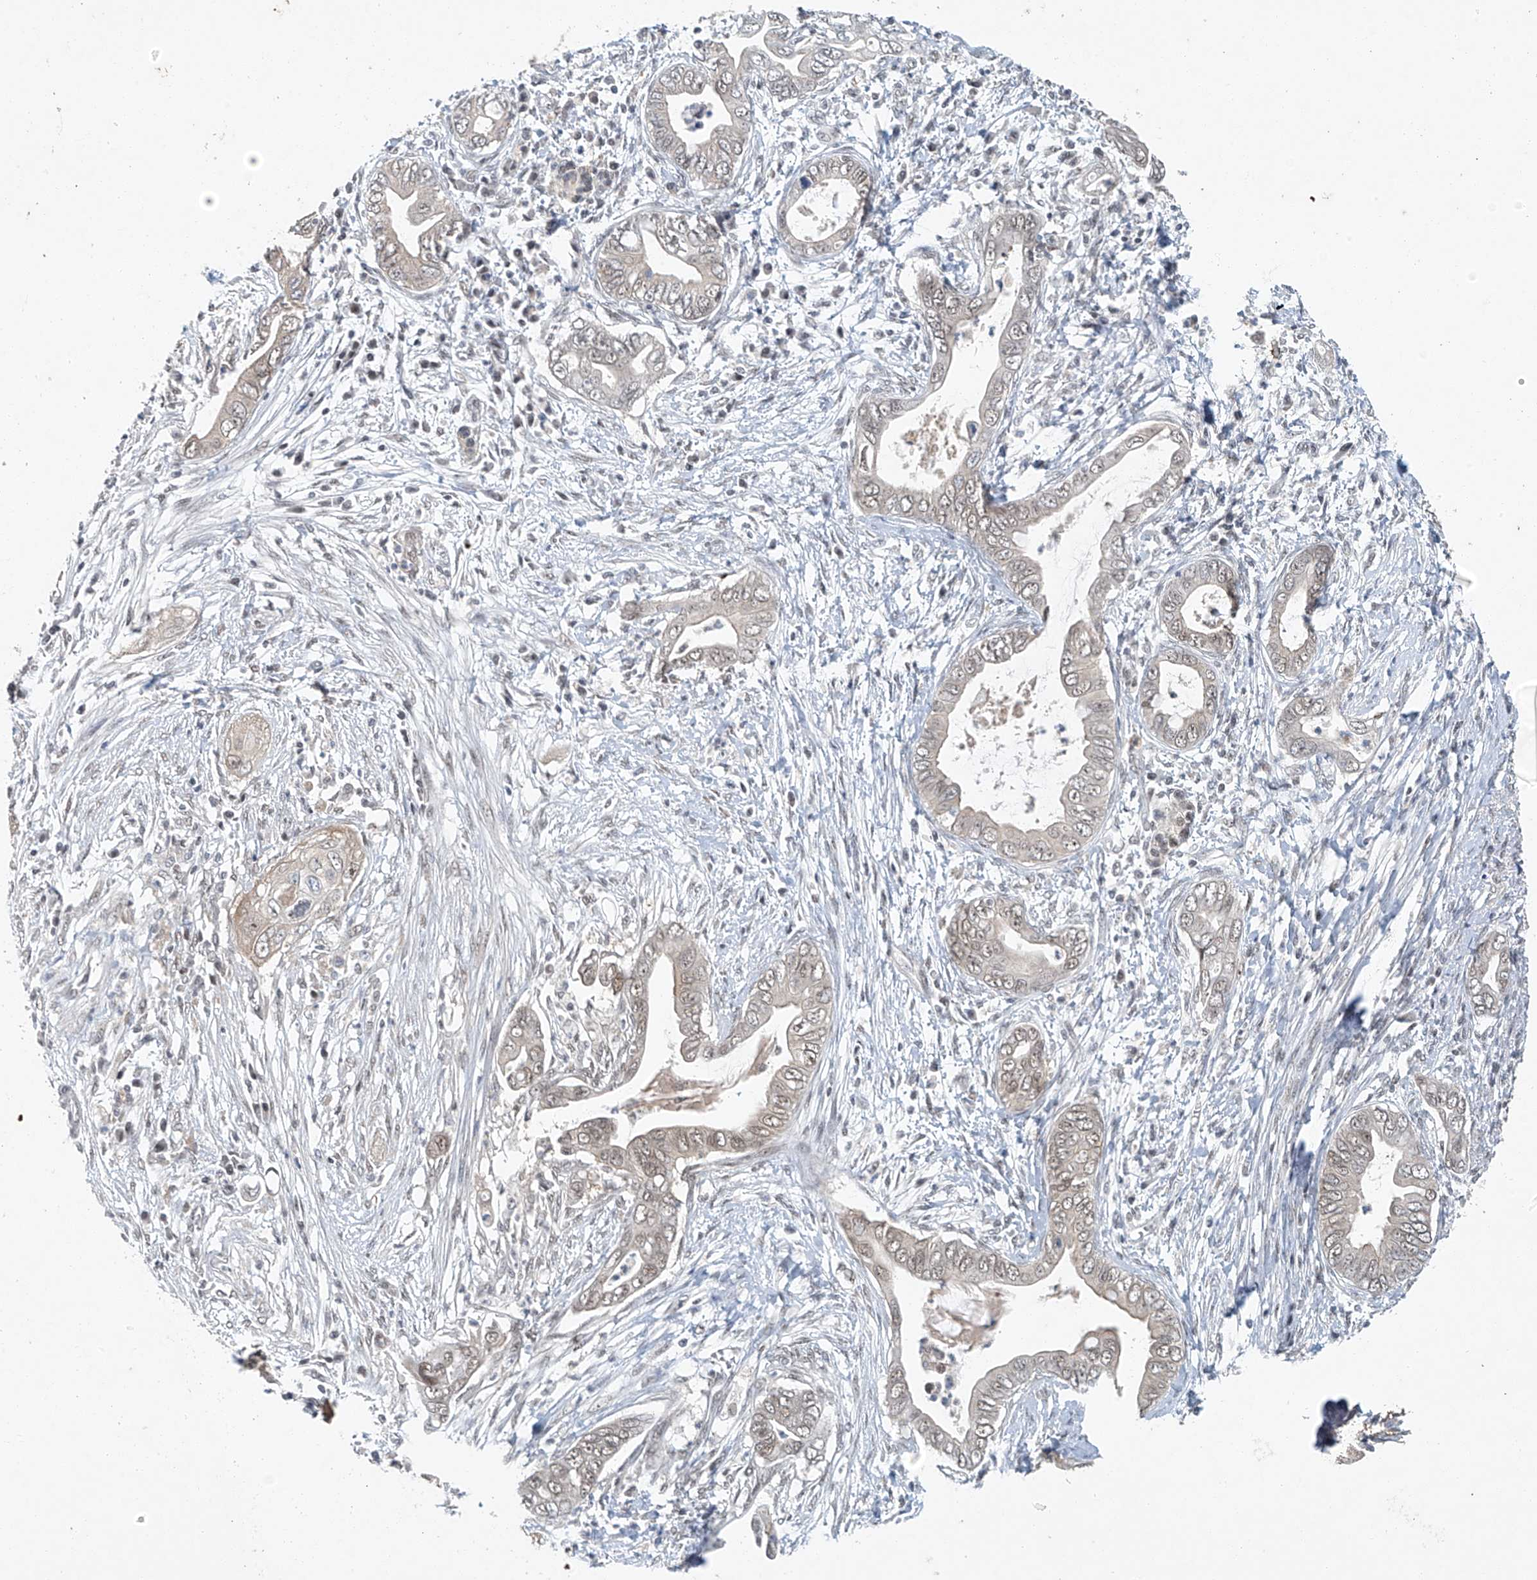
{"staining": {"intensity": "weak", "quantity": "<25%", "location": "nuclear"}, "tissue": "pancreatic cancer", "cell_type": "Tumor cells", "image_type": "cancer", "snomed": [{"axis": "morphology", "description": "Adenocarcinoma, NOS"}, {"axis": "topography", "description": "Pancreas"}], "caption": "Tumor cells are negative for brown protein staining in adenocarcinoma (pancreatic).", "gene": "TAF8", "patient": {"sex": "male", "age": 75}}